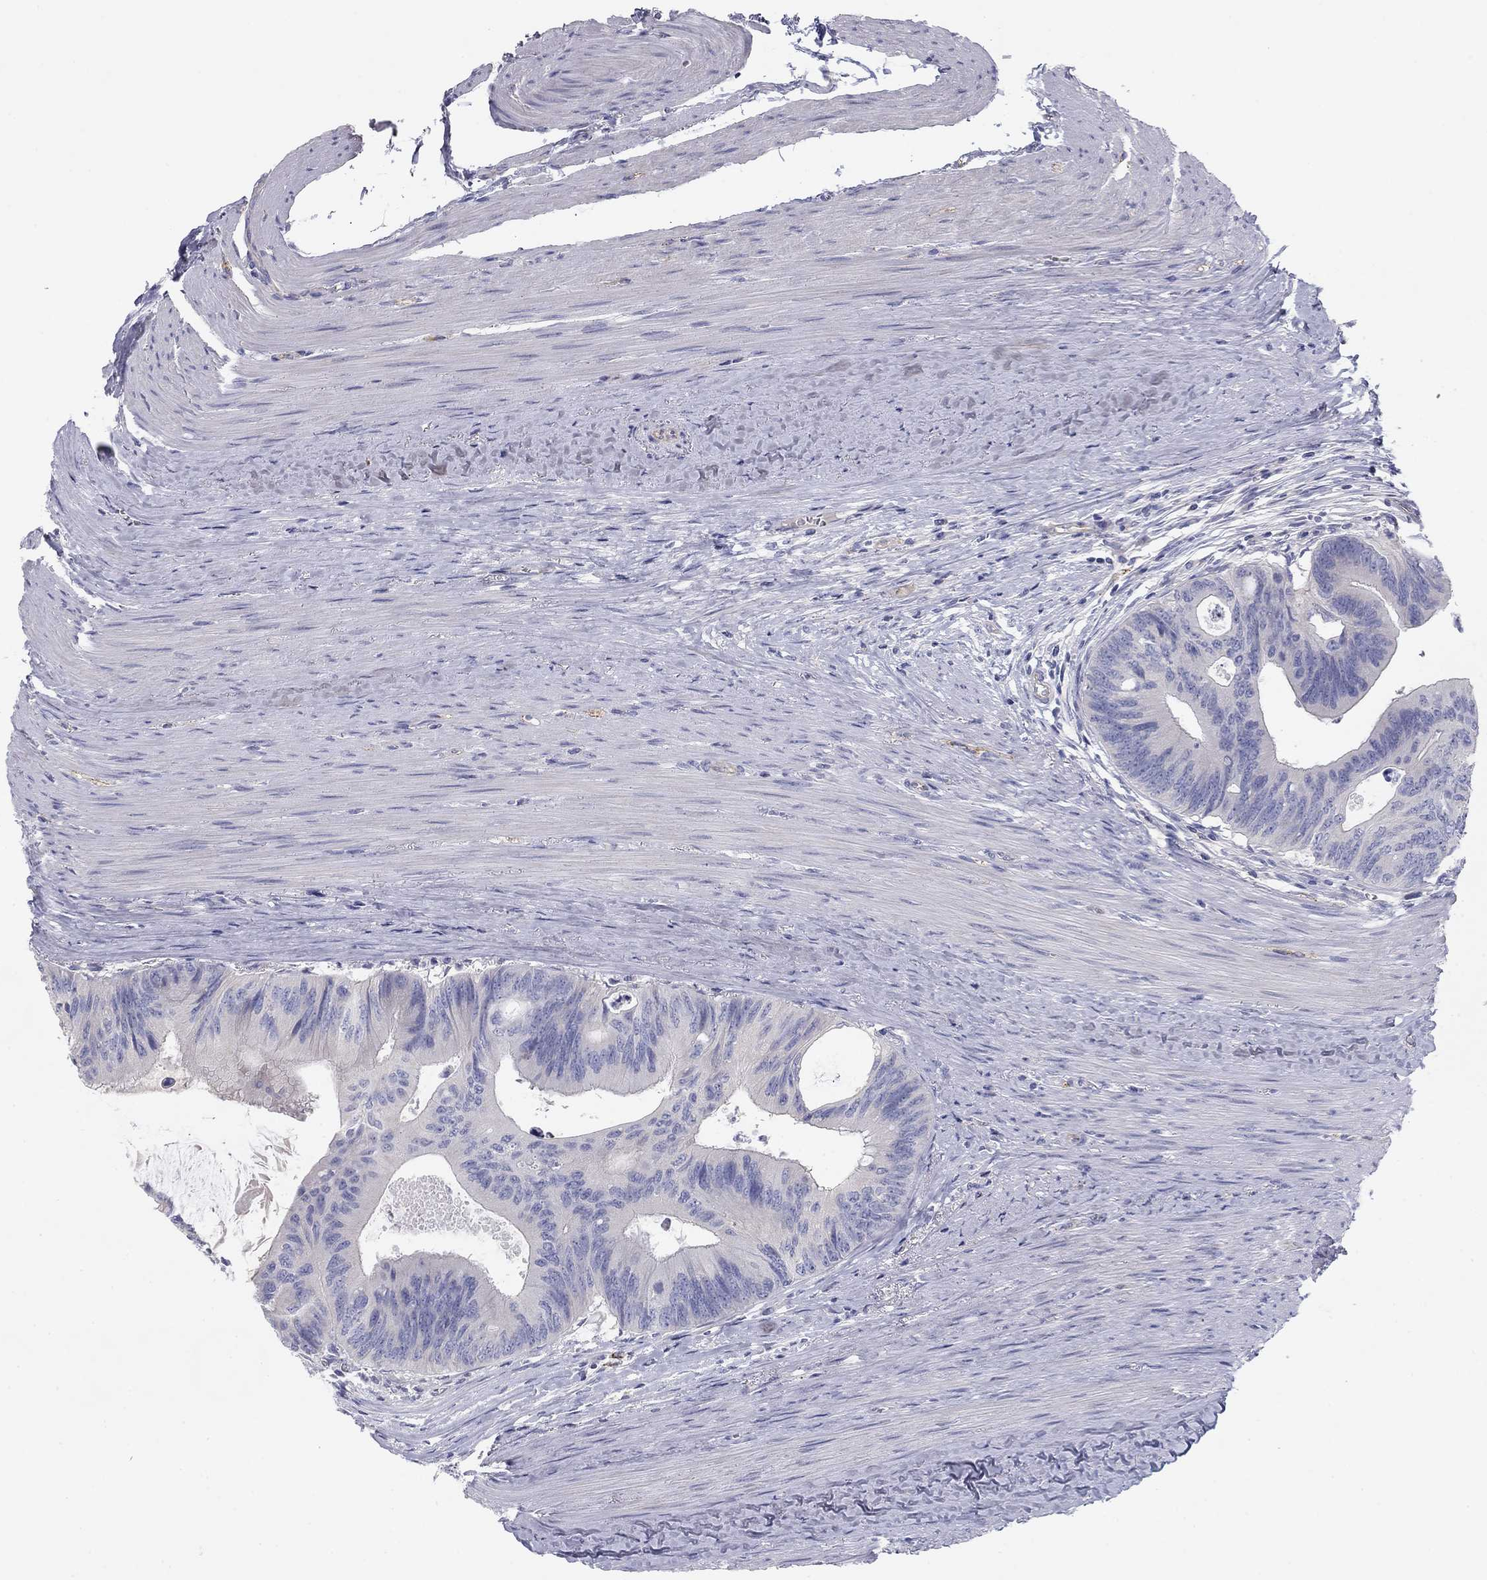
{"staining": {"intensity": "negative", "quantity": "none", "location": "none"}, "tissue": "colorectal cancer", "cell_type": "Tumor cells", "image_type": "cancer", "snomed": [{"axis": "morphology", "description": "Normal tissue, NOS"}, {"axis": "morphology", "description": "Adenocarcinoma, NOS"}, {"axis": "topography", "description": "Colon"}], "caption": "Immunohistochemical staining of human colorectal adenocarcinoma reveals no significant expression in tumor cells.", "gene": "SEPTIN3", "patient": {"sex": "male", "age": 65}}